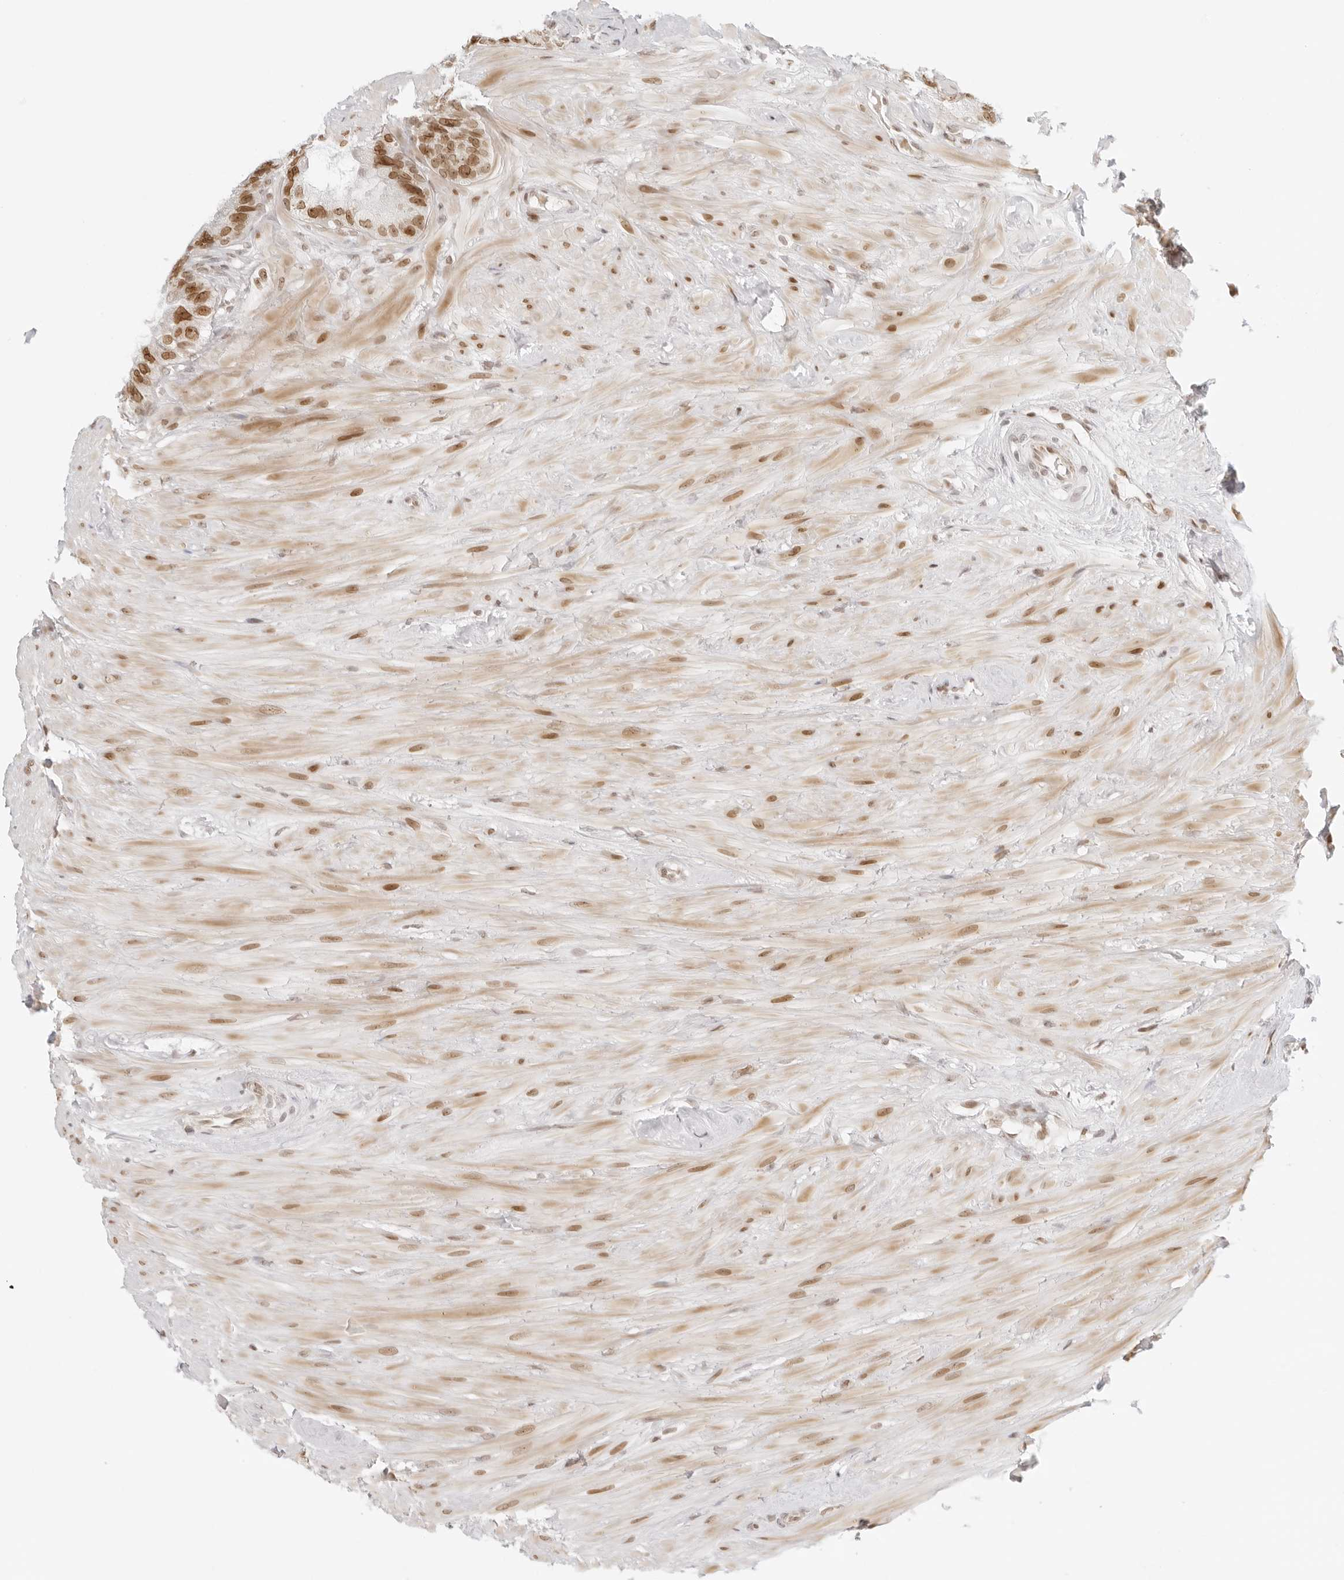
{"staining": {"intensity": "moderate", "quantity": ">75%", "location": "nuclear"}, "tissue": "seminal vesicle", "cell_type": "Glandular cells", "image_type": "normal", "snomed": [{"axis": "morphology", "description": "Normal tissue, NOS"}, {"axis": "topography", "description": "Seminal veicle"}], "caption": "The immunohistochemical stain shows moderate nuclear expression in glandular cells of unremarkable seminal vesicle.", "gene": "RCC1", "patient": {"sex": "male", "age": 80}}